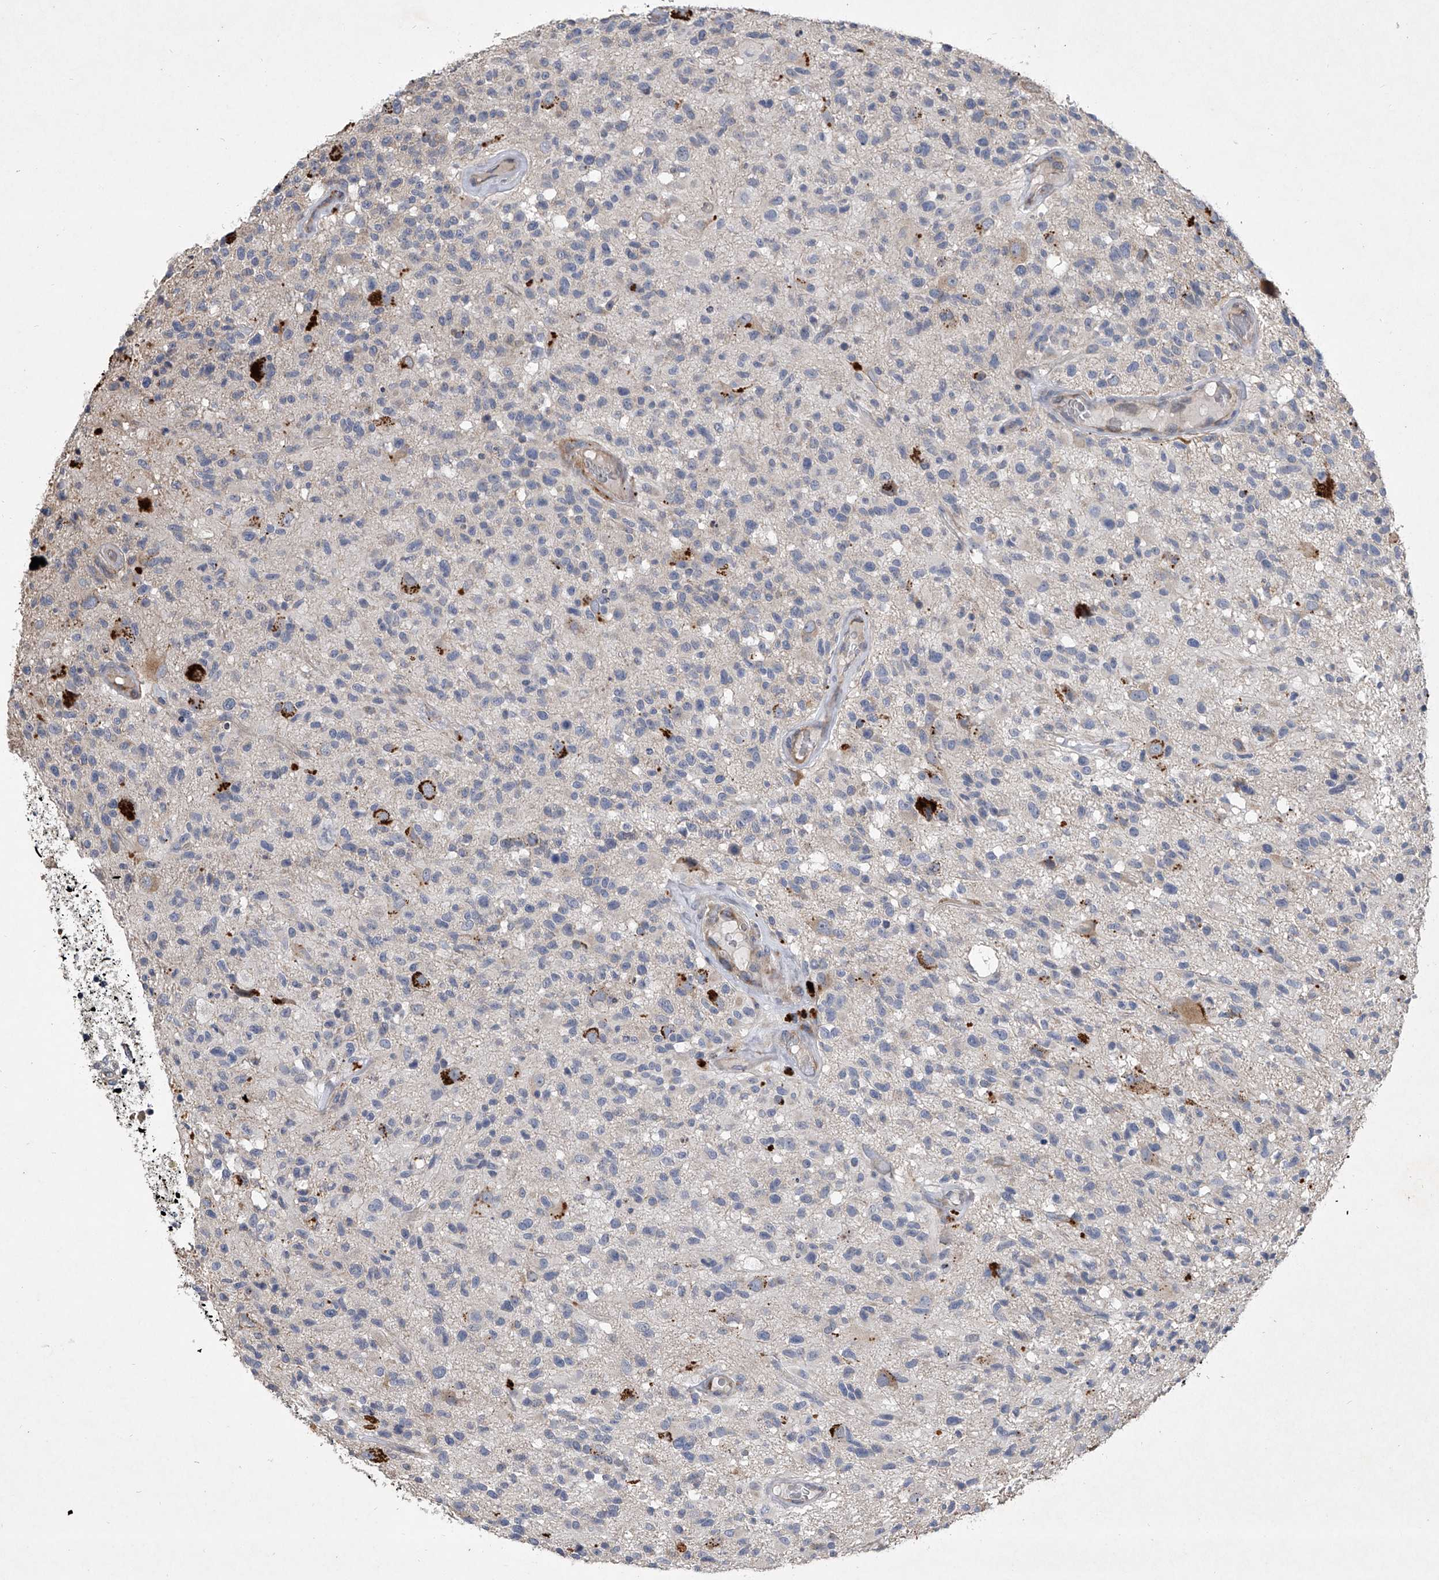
{"staining": {"intensity": "negative", "quantity": "none", "location": "none"}, "tissue": "glioma", "cell_type": "Tumor cells", "image_type": "cancer", "snomed": [{"axis": "morphology", "description": "Glioma, malignant, High grade"}, {"axis": "morphology", "description": "Glioblastoma, NOS"}, {"axis": "topography", "description": "Brain"}], "caption": "The immunohistochemistry (IHC) histopathology image has no significant staining in tumor cells of glioma tissue. The staining is performed using DAB brown chromogen with nuclei counter-stained in using hematoxylin.", "gene": "DOCK9", "patient": {"sex": "male", "age": 60}}